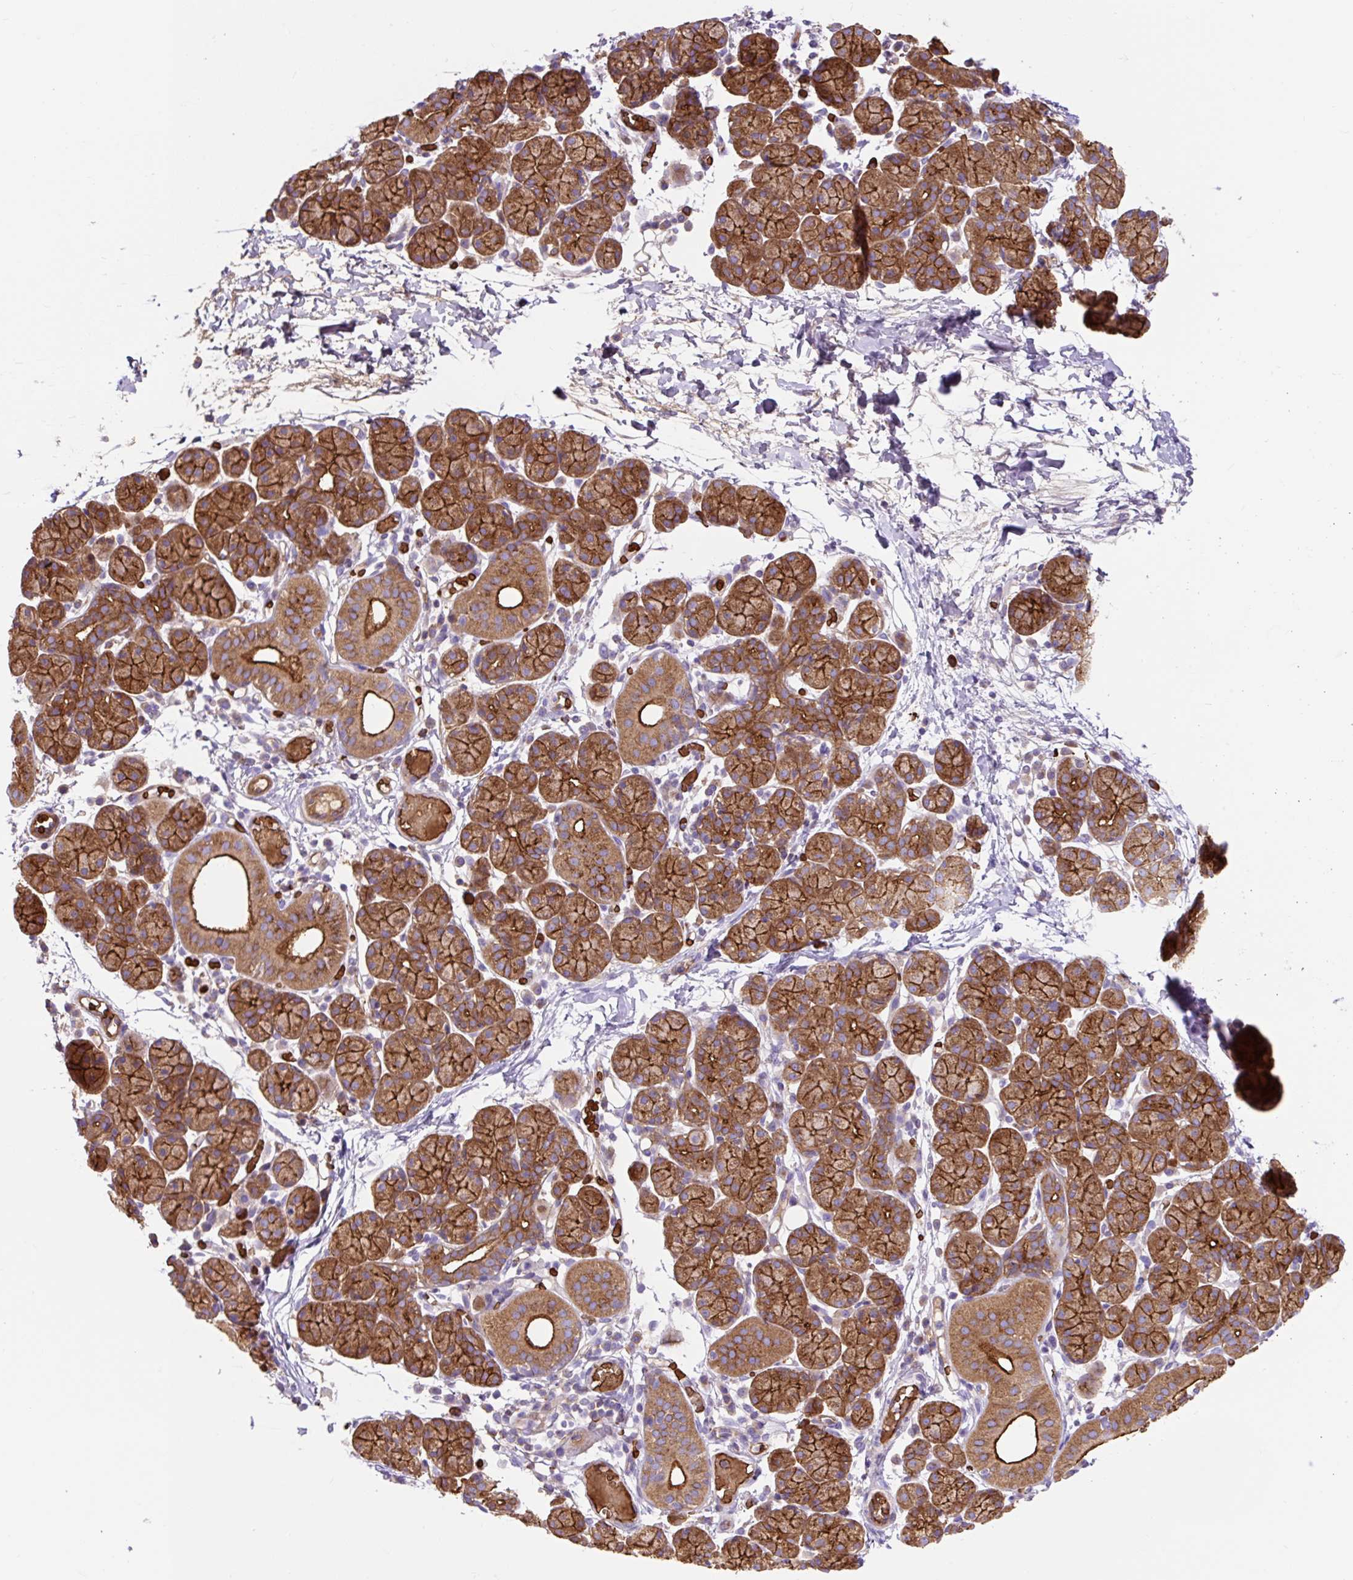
{"staining": {"intensity": "strong", "quantity": ">75%", "location": "cytoplasmic/membranous"}, "tissue": "salivary gland", "cell_type": "Glandular cells", "image_type": "normal", "snomed": [{"axis": "morphology", "description": "Normal tissue, NOS"}, {"axis": "morphology", "description": "Inflammation, NOS"}, {"axis": "topography", "description": "Lymph node"}, {"axis": "topography", "description": "Salivary gland"}], "caption": "Unremarkable salivary gland exhibits strong cytoplasmic/membranous expression in approximately >75% of glandular cells, visualized by immunohistochemistry. (DAB (3,3'-diaminobenzidine) IHC, brown staining for protein, blue staining for nuclei).", "gene": "HIP1R", "patient": {"sex": "male", "age": 3}}